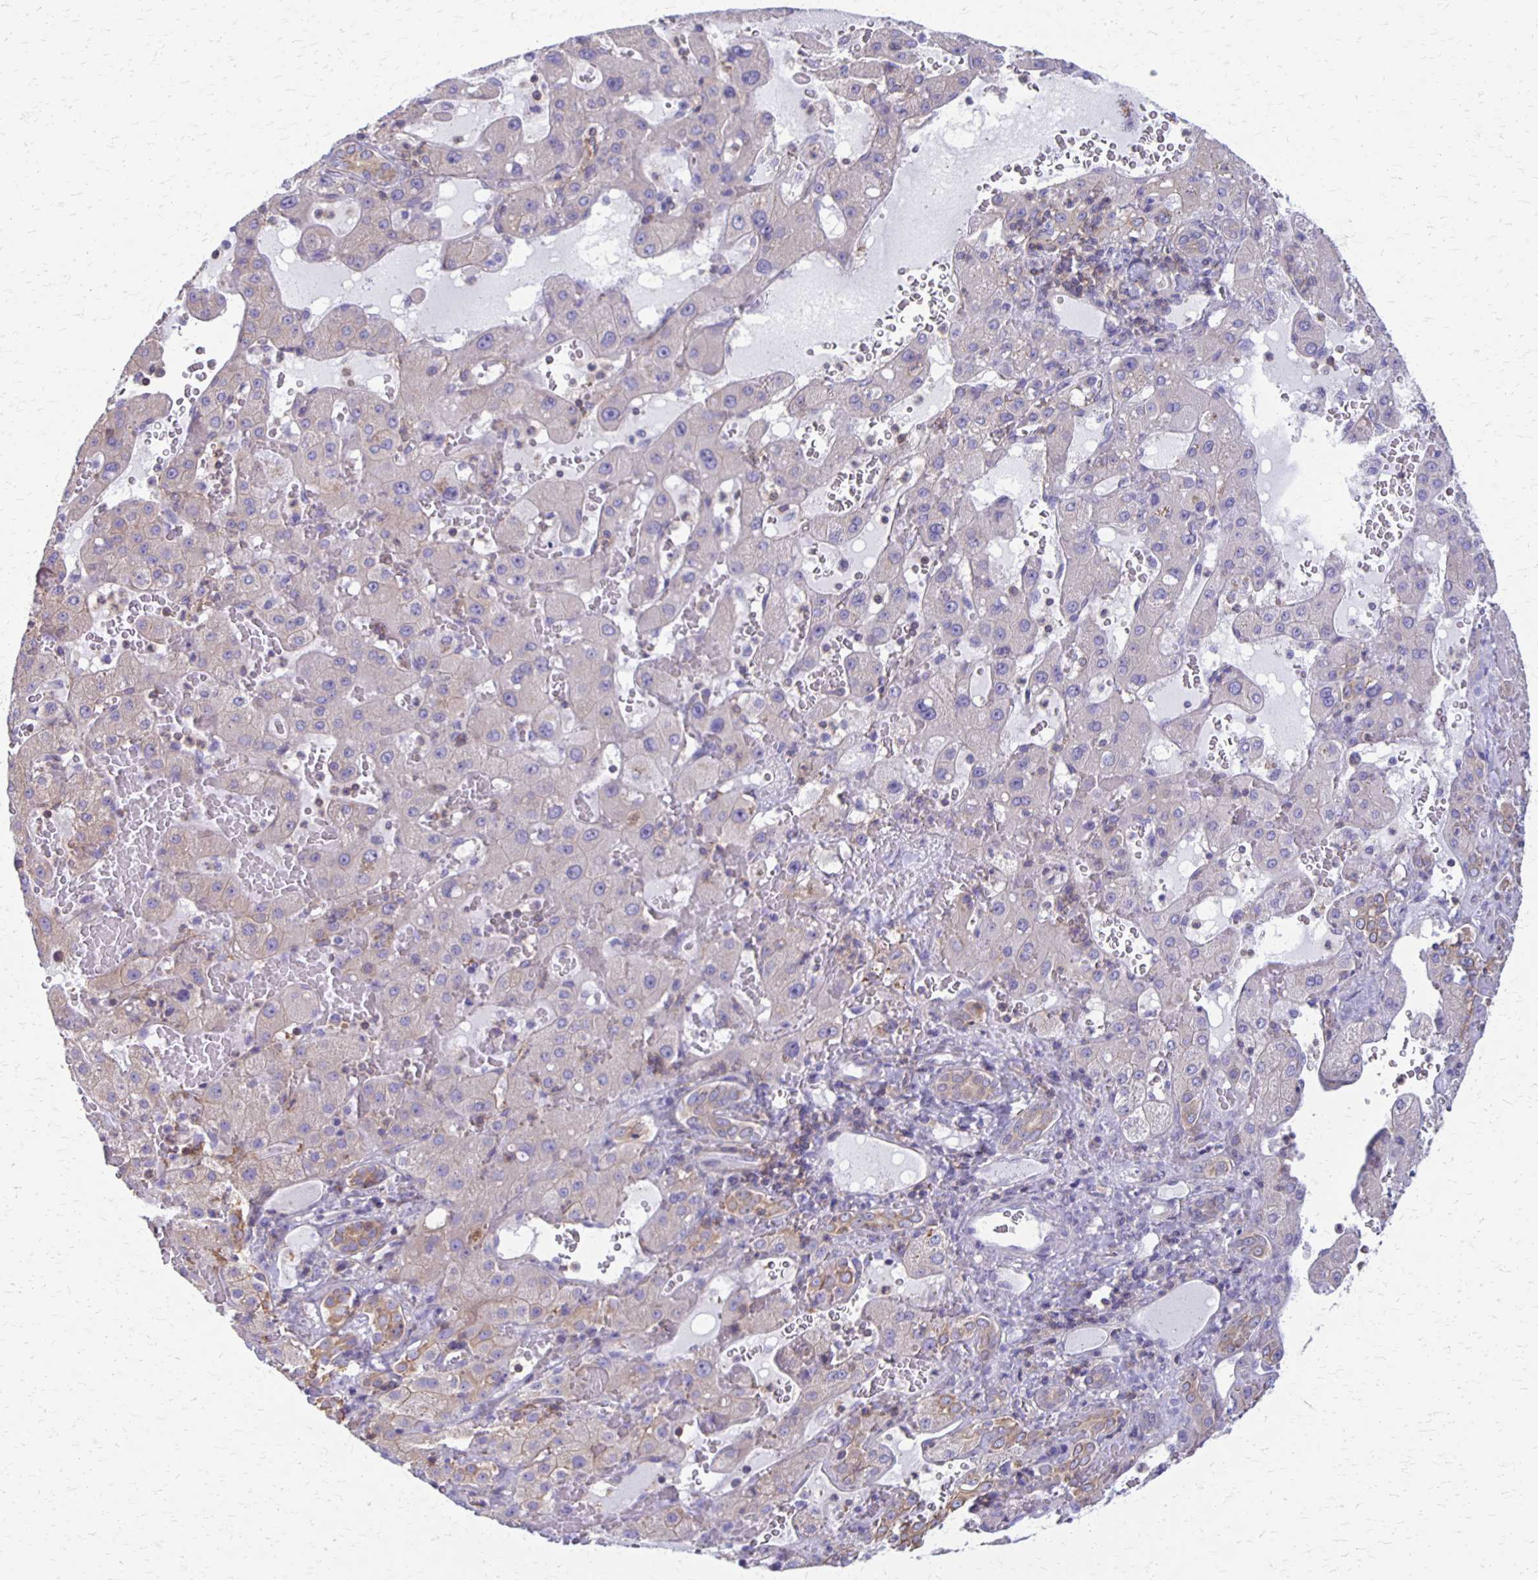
{"staining": {"intensity": "negative", "quantity": "none", "location": "none"}, "tissue": "liver cancer", "cell_type": "Tumor cells", "image_type": "cancer", "snomed": [{"axis": "morphology", "description": "Carcinoma, Hepatocellular, NOS"}, {"axis": "topography", "description": "Liver"}], "caption": "An image of liver hepatocellular carcinoma stained for a protein displays no brown staining in tumor cells. The staining is performed using DAB brown chromogen with nuclei counter-stained in using hematoxylin.", "gene": "SEPTIN5", "patient": {"sex": "female", "age": 73}}